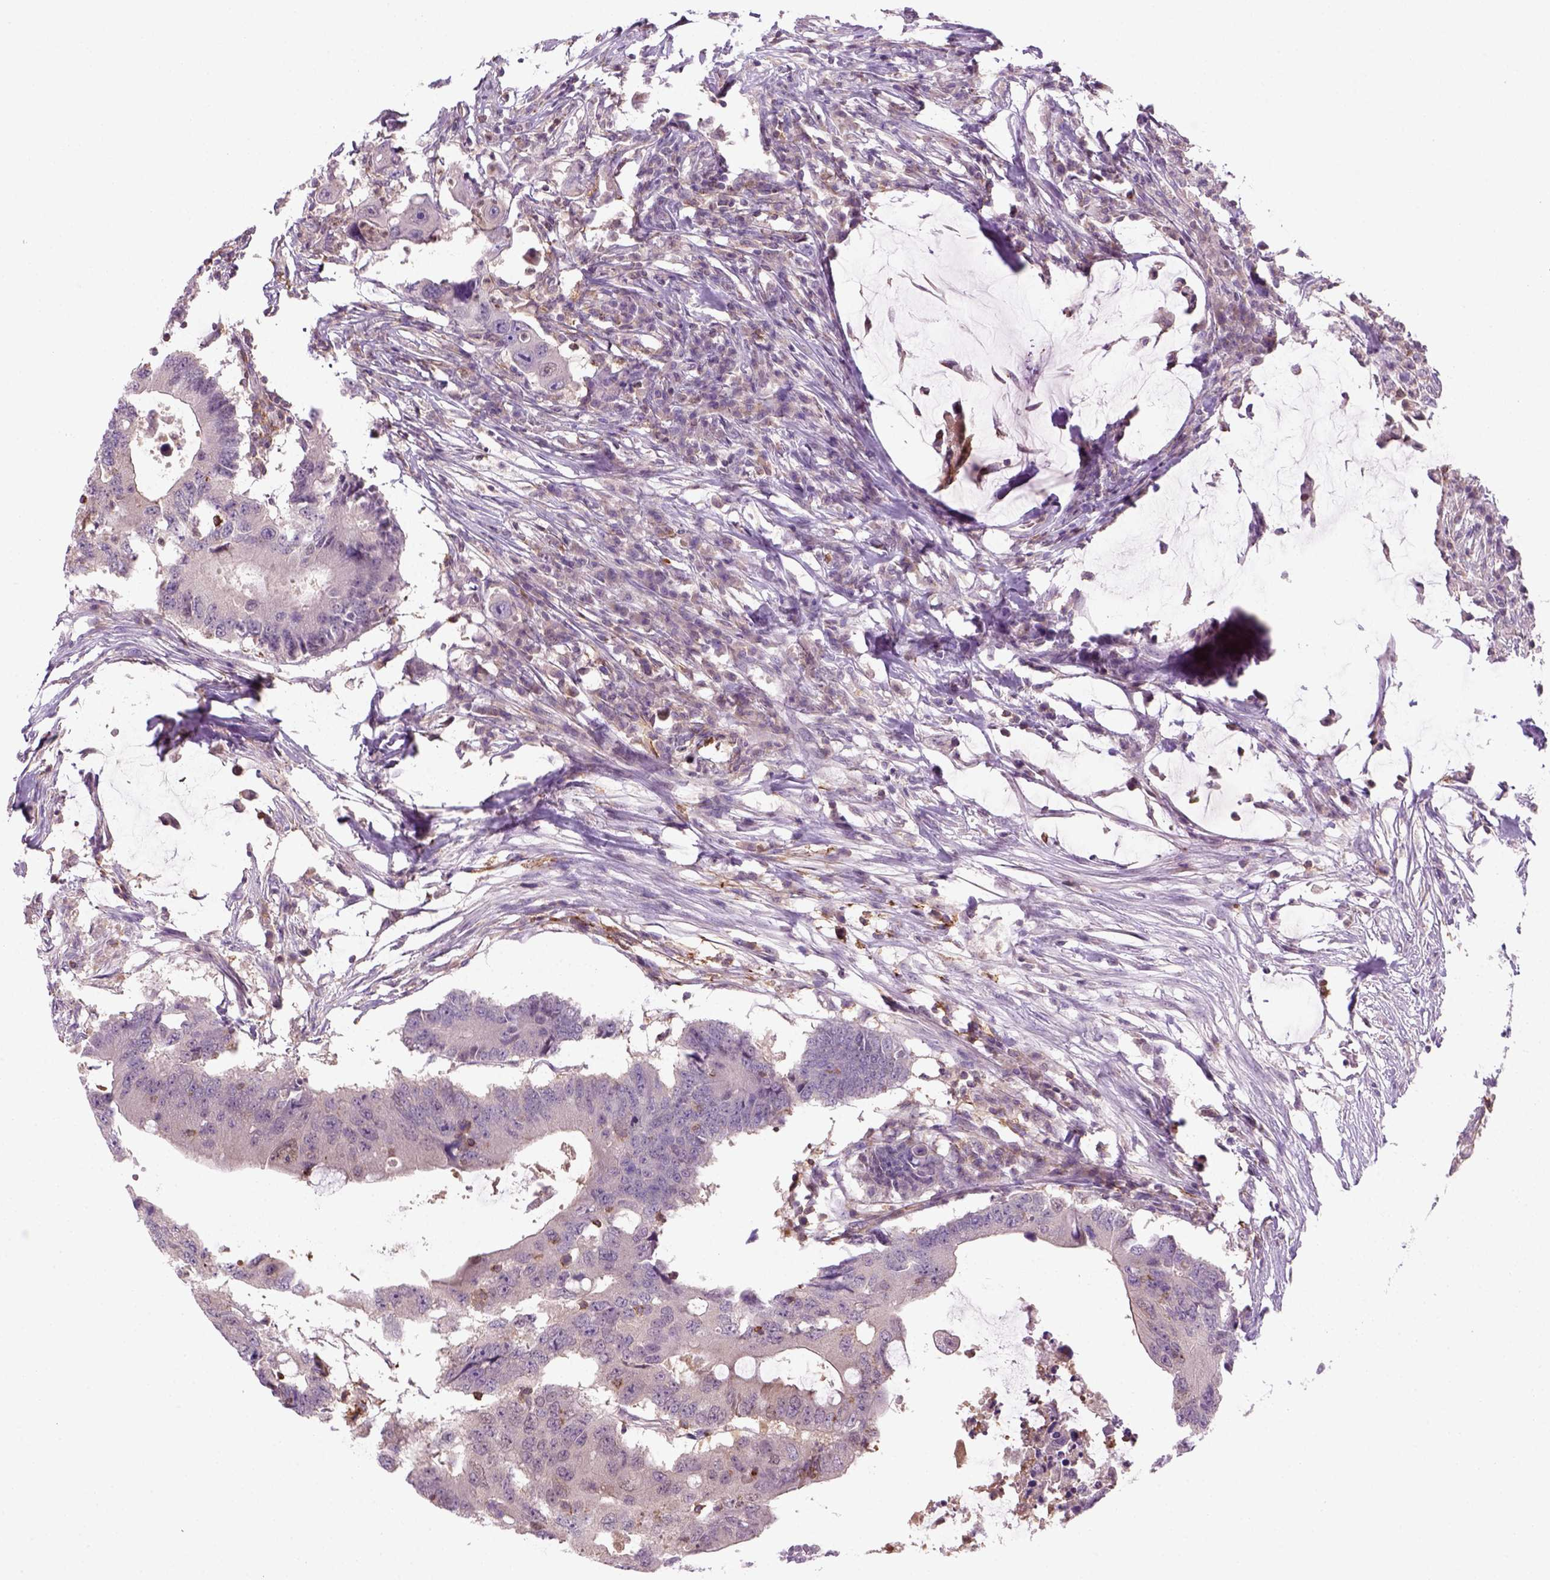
{"staining": {"intensity": "negative", "quantity": "none", "location": "none"}, "tissue": "colorectal cancer", "cell_type": "Tumor cells", "image_type": "cancer", "snomed": [{"axis": "morphology", "description": "Adenocarcinoma, NOS"}, {"axis": "topography", "description": "Colon"}], "caption": "Image shows no protein positivity in tumor cells of colorectal cancer (adenocarcinoma) tissue.", "gene": "GOT1", "patient": {"sex": "male", "age": 71}}